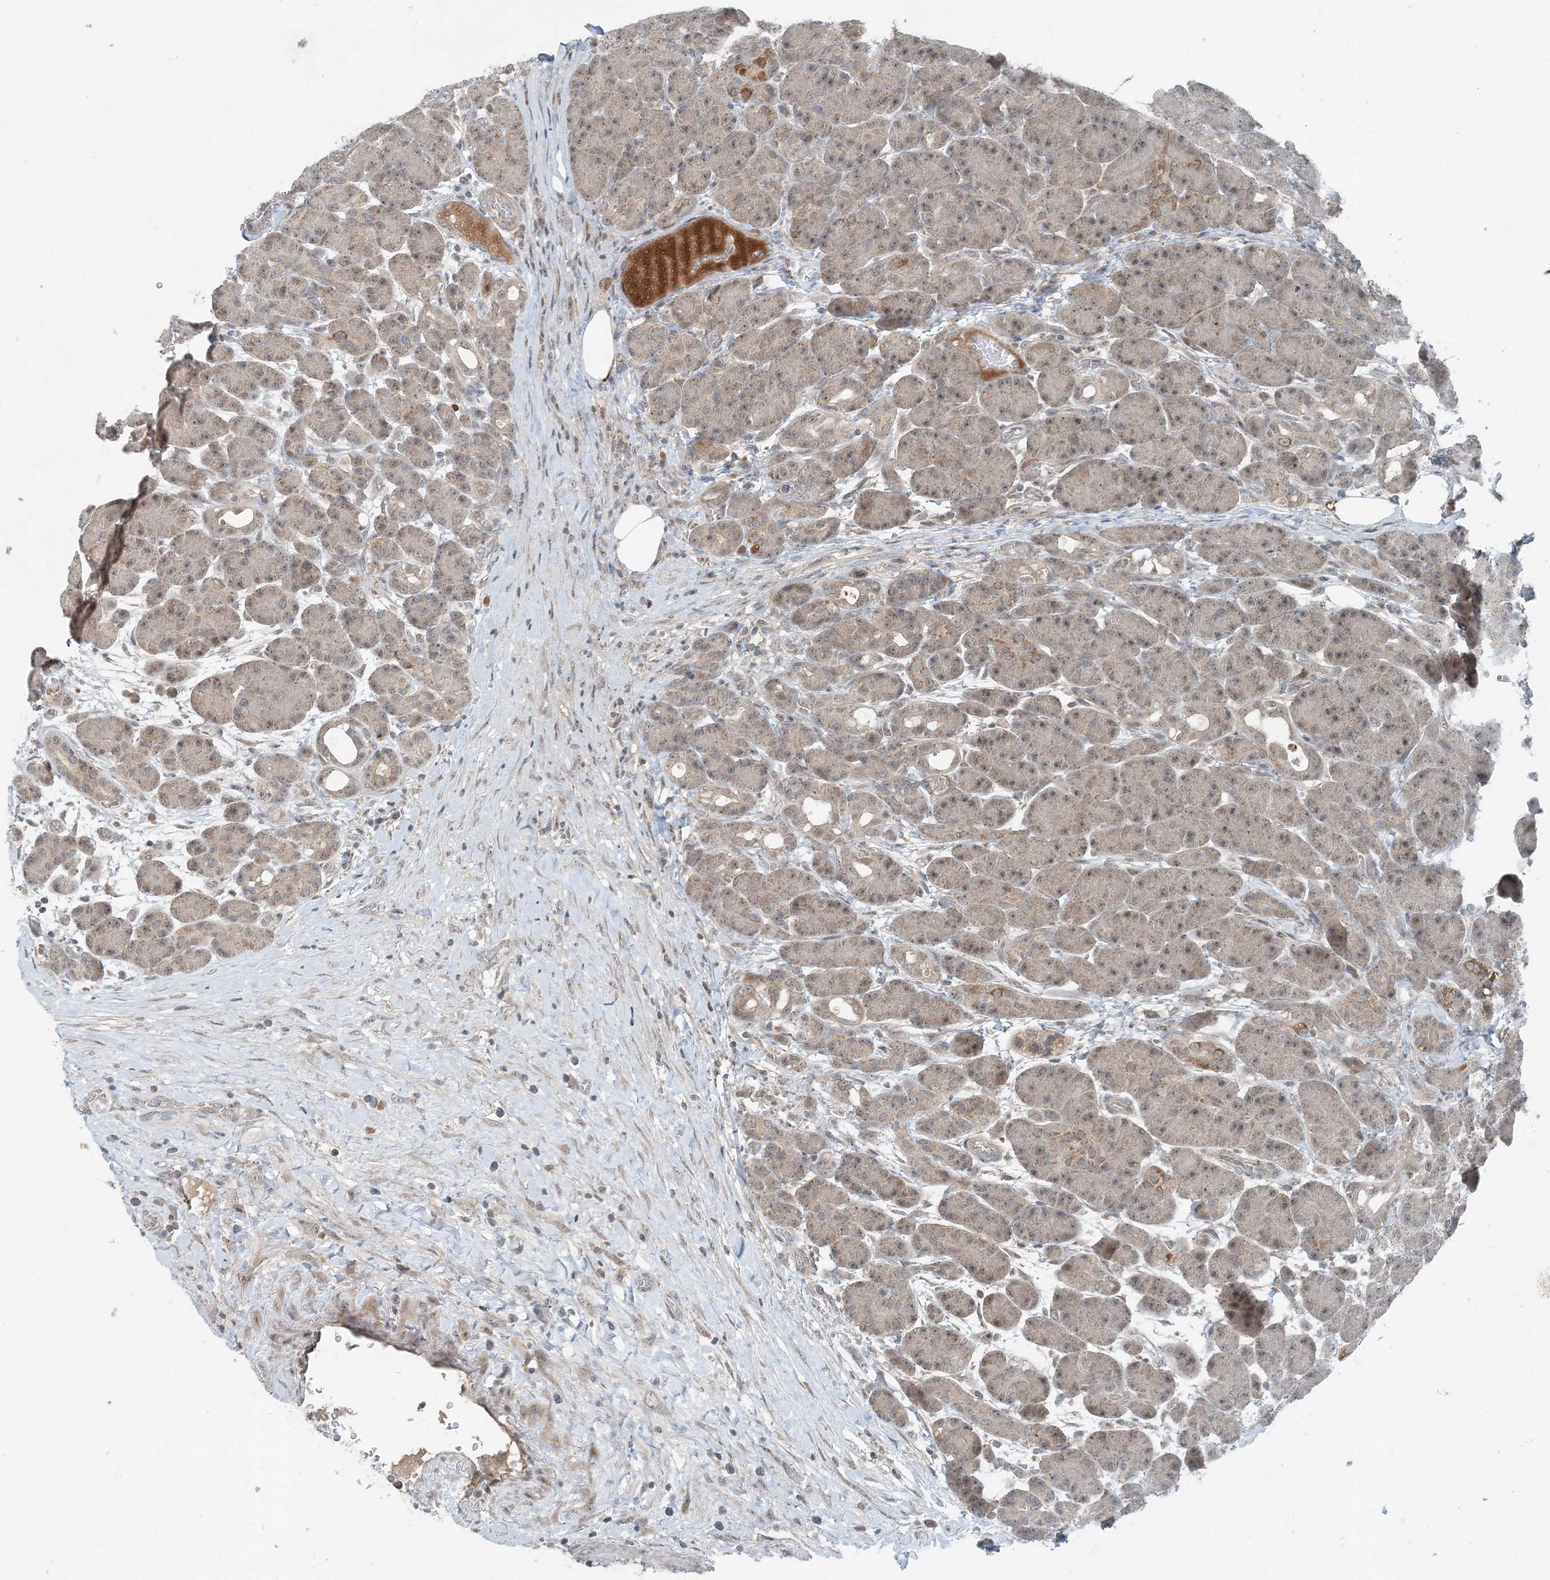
{"staining": {"intensity": "weak", "quantity": ">75%", "location": "cytoplasmic/membranous,nuclear"}, "tissue": "pancreas", "cell_type": "Exocrine glandular cells", "image_type": "normal", "snomed": [{"axis": "morphology", "description": "Normal tissue, NOS"}, {"axis": "topography", "description": "Pancreas"}], "caption": "A photomicrograph of human pancreas stained for a protein exhibits weak cytoplasmic/membranous,nuclear brown staining in exocrine glandular cells.", "gene": "MITD1", "patient": {"sex": "male", "age": 63}}